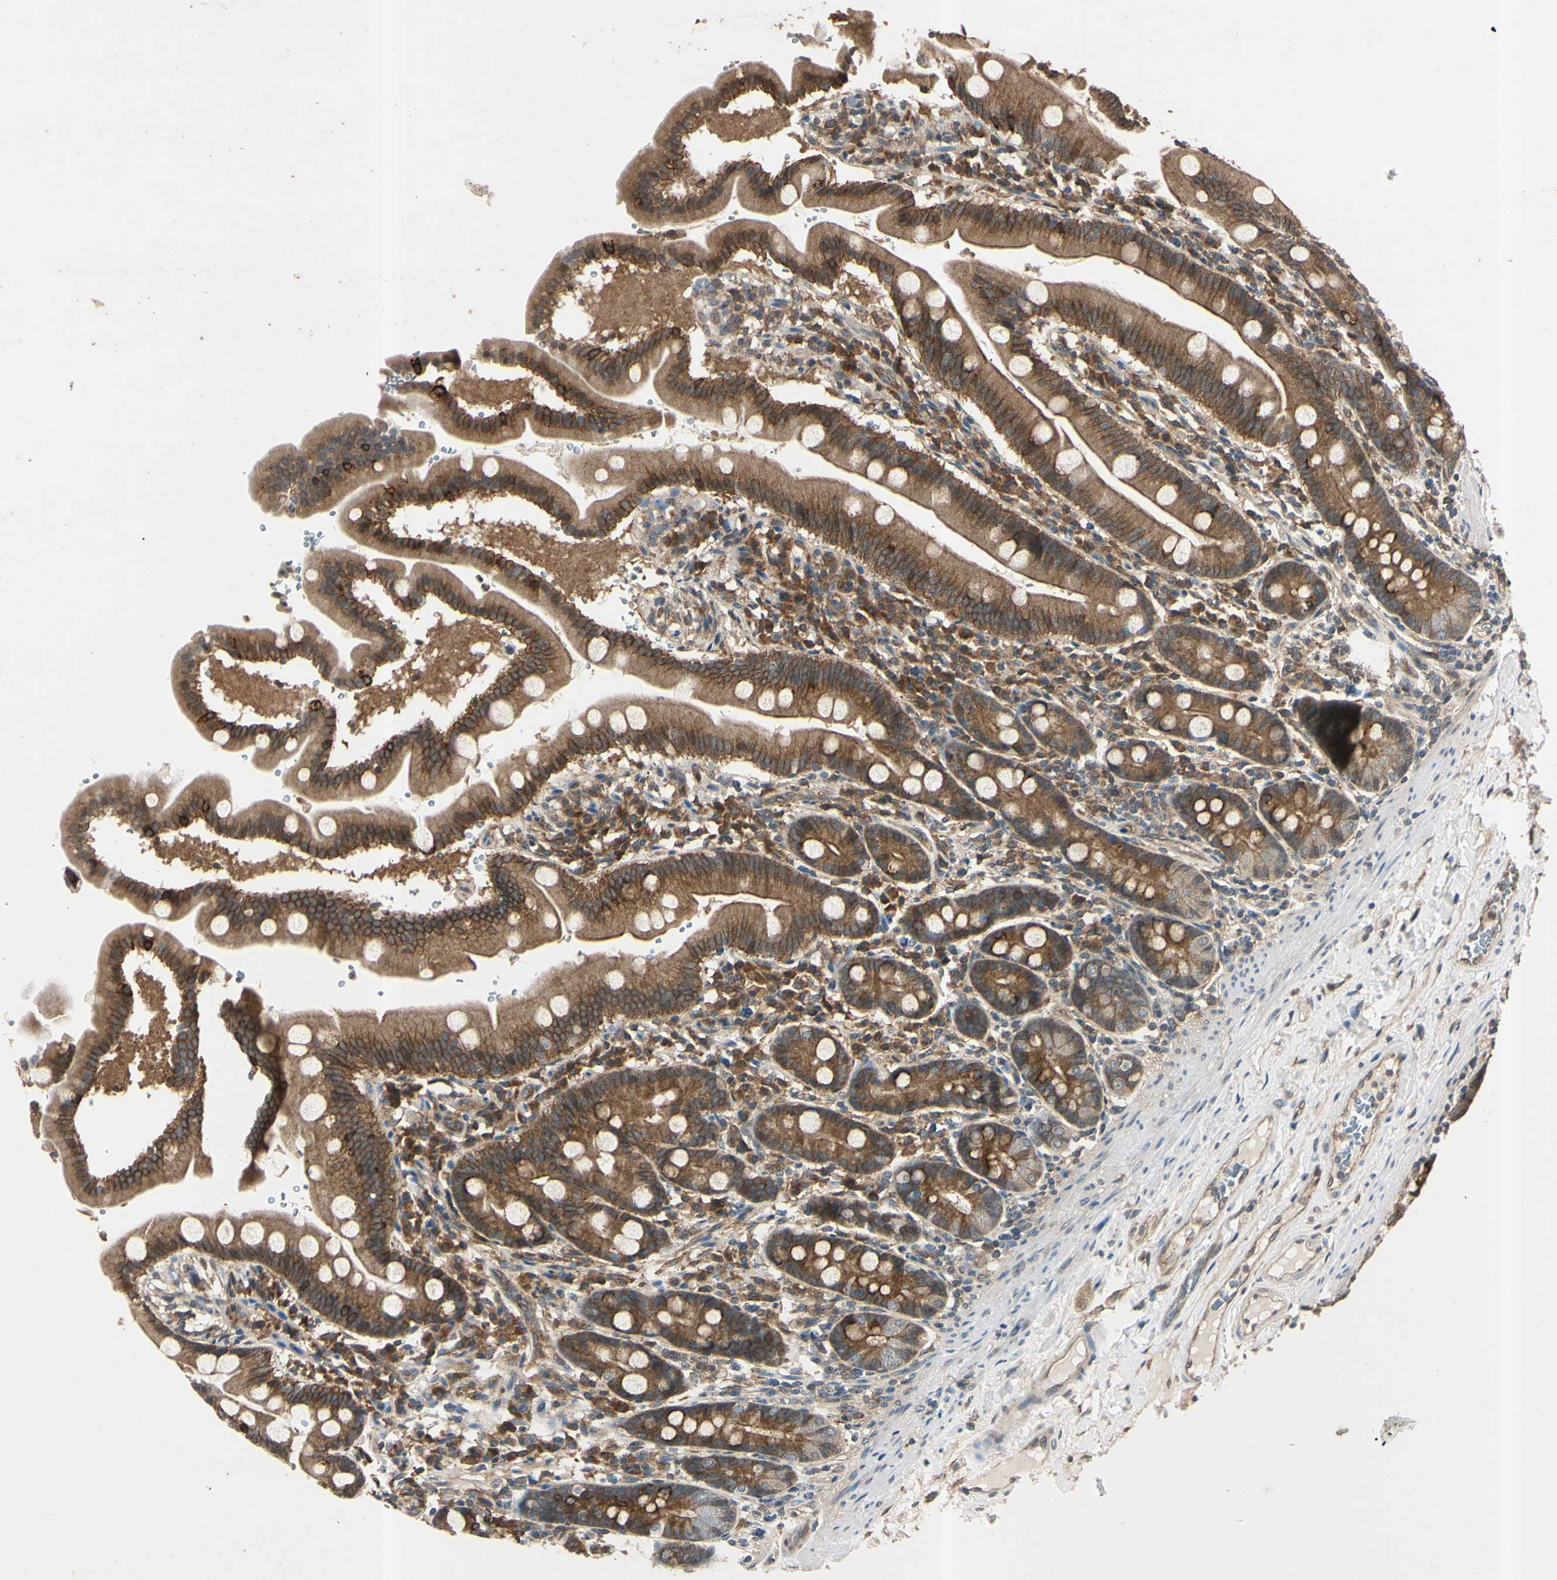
{"staining": {"intensity": "moderate", "quantity": ">75%", "location": "cytoplasmic/membranous"}, "tissue": "duodenum", "cell_type": "Glandular cells", "image_type": "normal", "snomed": [{"axis": "morphology", "description": "Normal tissue, NOS"}, {"axis": "topography", "description": "Duodenum"}], "caption": "Brown immunohistochemical staining in unremarkable duodenum demonstrates moderate cytoplasmic/membranous expression in approximately >75% of glandular cells. (IHC, brightfield microscopy, high magnification).", "gene": "EPN1", "patient": {"sex": "male", "age": 50}}